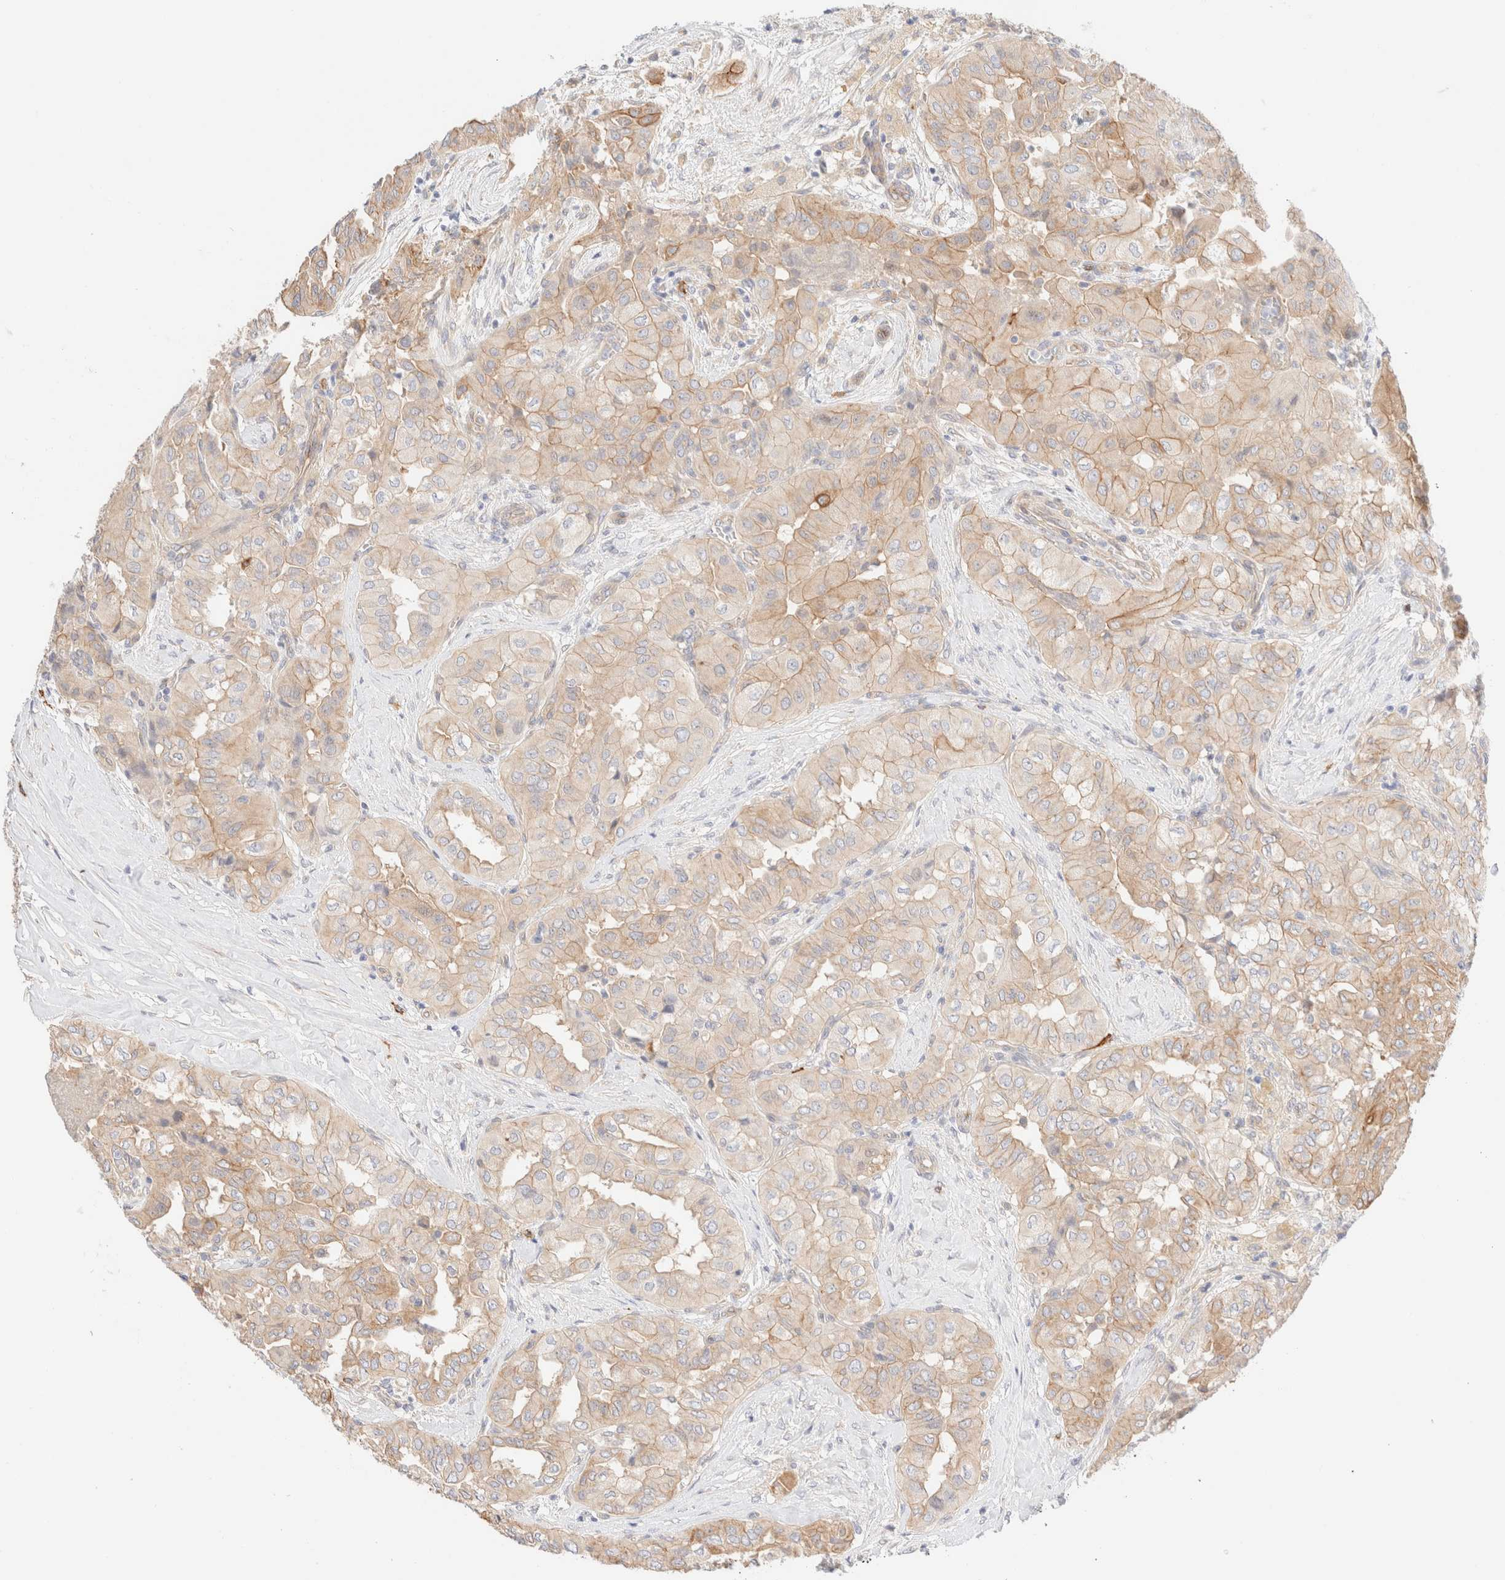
{"staining": {"intensity": "moderate", "quantity": "<25%", "location": "cytoplasmic/membranous"}, "tissue": "thyroid cancer", "cell_type": "Tumor cells", "image_type": "cancer", "snomed": [{"axis": "morphology", "description": "Papillary adenocarcinoma, NOS"}, {"axis": "topography", "description": "Thyroid gland"}], "caption": "A photomicrograph of papillary adenocarcinoma (thyroid) stained for a protein demonstrates moderate cytoplasmic/membranous brown staining in tumor cells.", "gene": "NIBAN2", "patient": {"sex": "female", "age": 59}}